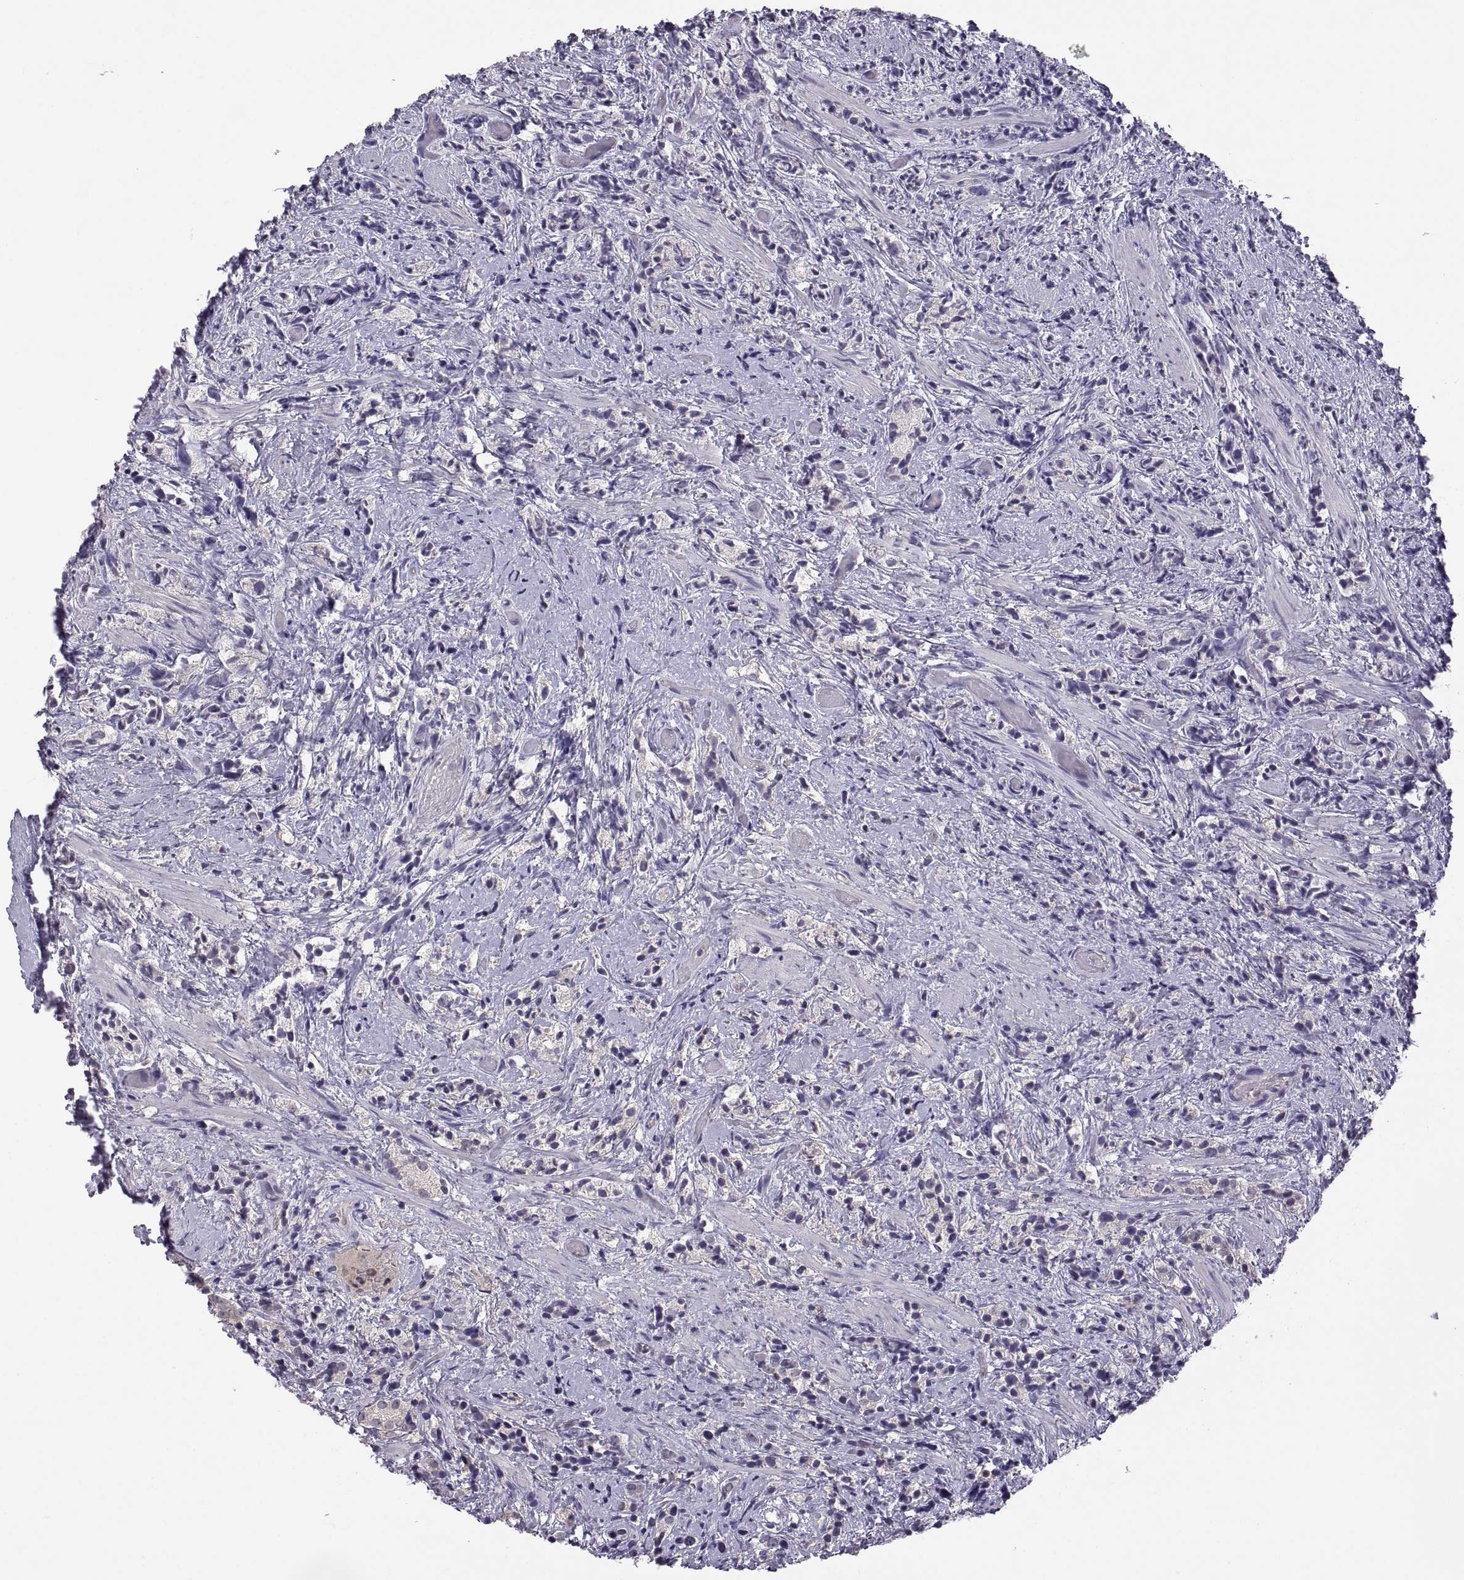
{"staining": {"intensity": "negative", "quantity": "none", "location": "none"}, "tissue": "prostate cancer", "cell_type": "Tumor cells", "image_type": "cancer", "snomed": [{"axis": "morphology", "description": "Adenocarcinoma, High grade"}, {"axis": "topography", "description": "Prostate"}], "caption": "A photomicrograph of human prostate high-grade adenocarcinoma is negative for staining in tumor cells. (DAB (3,3'-diaminobenzidine) immunohistochemistry (IHC), high magnification).", "gene": "FGF9", "patient": {"sex": "male", "age": 53}}